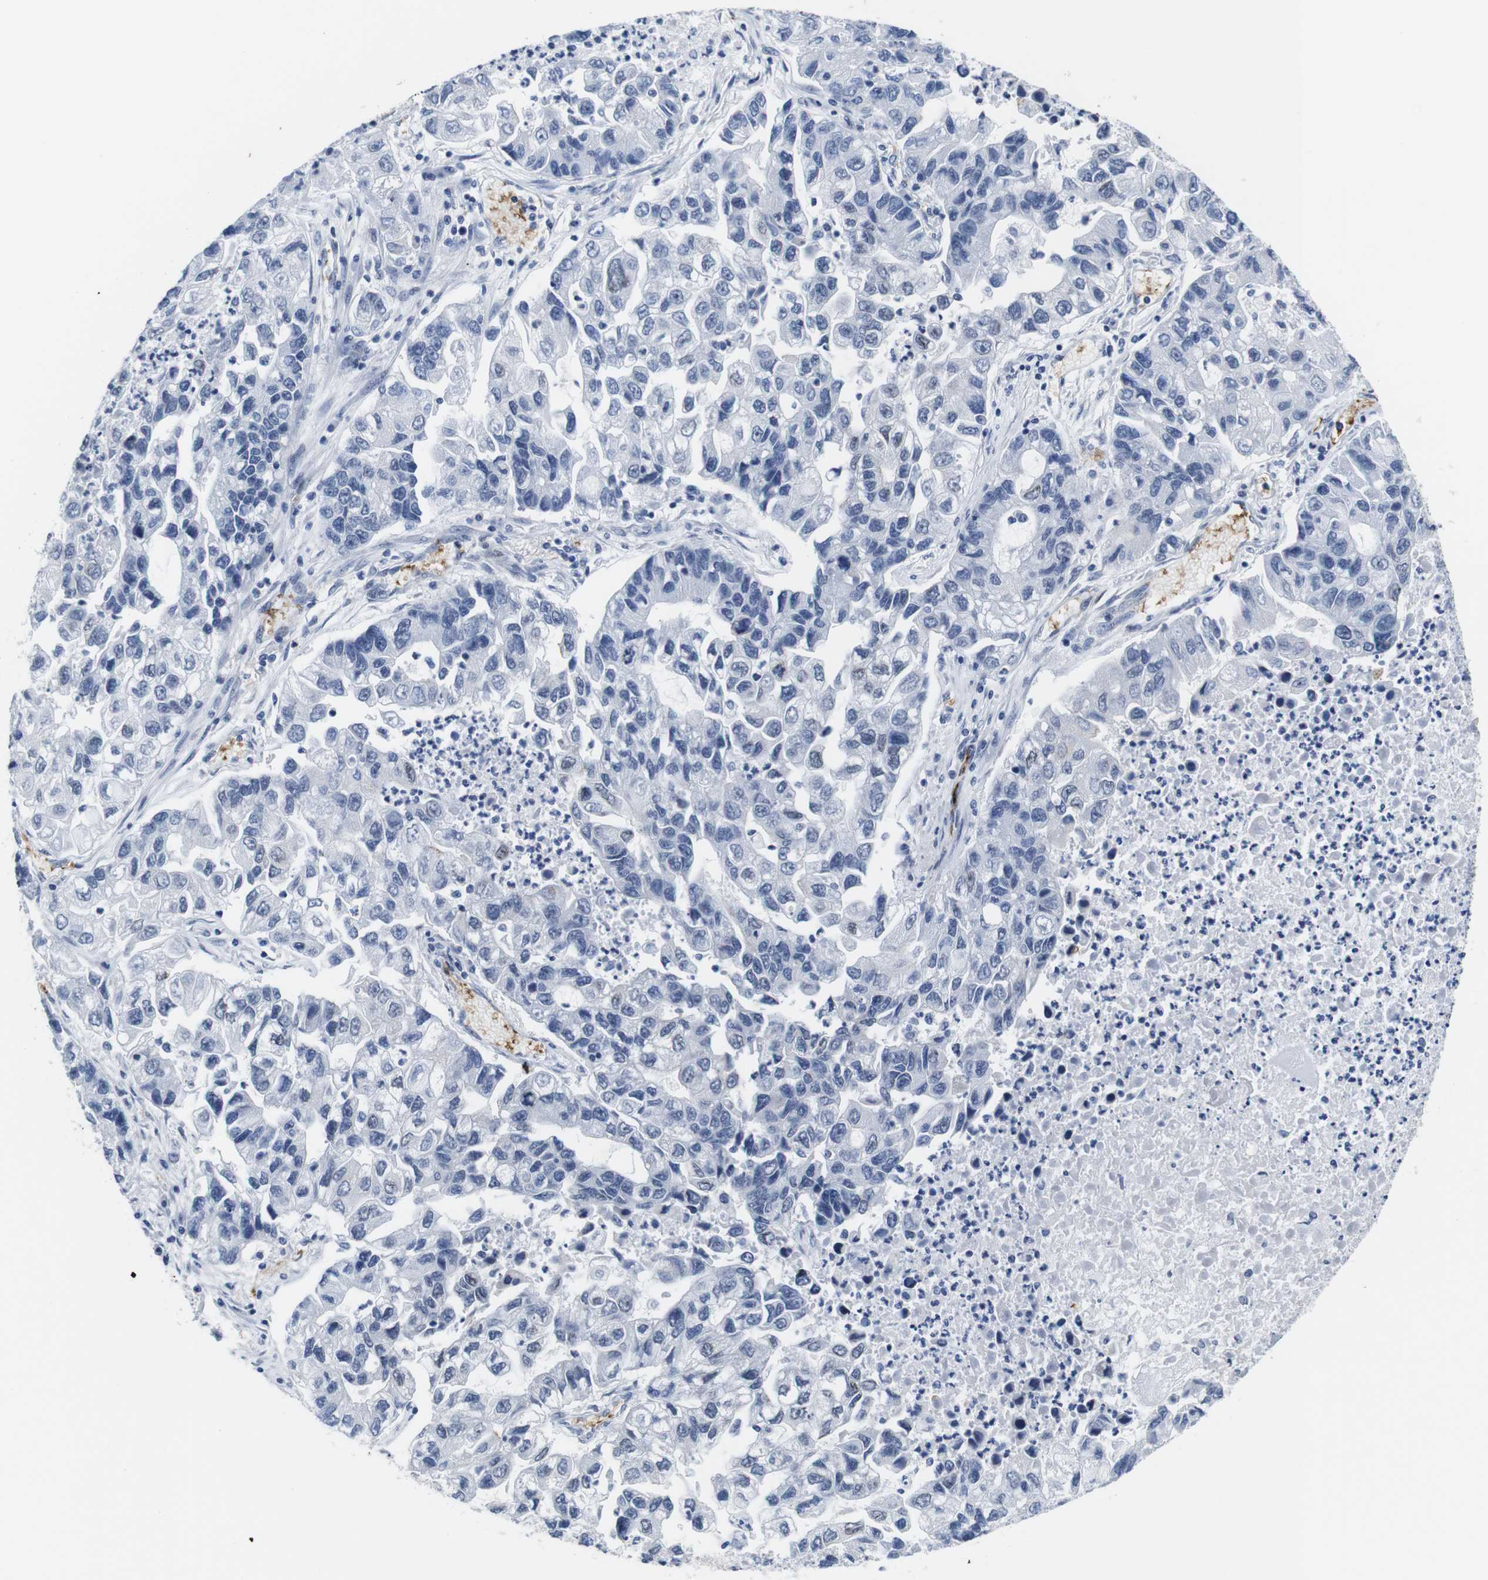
{"staining": {"intensity": "negative", "quantity": "none", "location": "none"}, "tissue": "lung cancer", "cell_type": "Tumor cells", "image_type": "cancer", "snomed": [{"axis": "morphology", "description": "Adenocarcinoma, NOS"}, {"axis": "topography", "description": "Lung"}], "caption": "This is a photomicrograph of IHC staining of lung adenocarcinoma, which shows no positivity in tumor cells.", "gene": "SOCS3", "patient": {"sex": "female", "age": 51}}